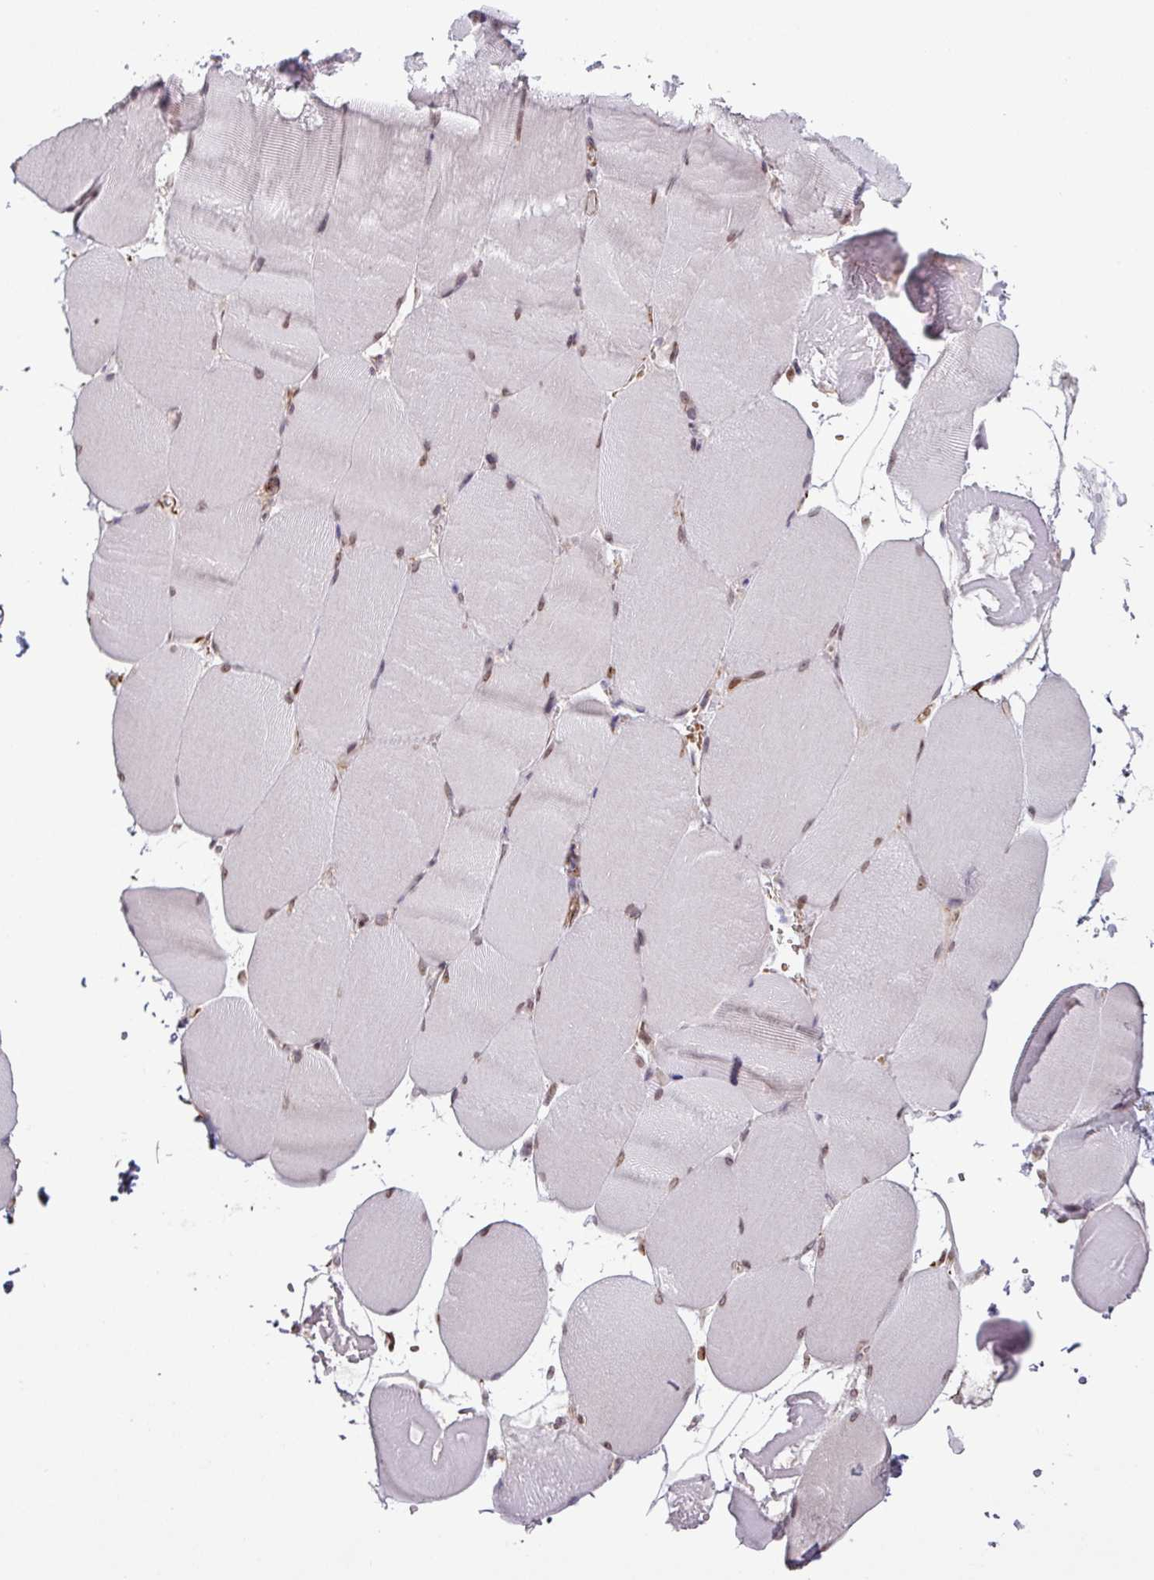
{"staining": {"intensity": "weak", "quantity": "25%-75%", "location": "nuclear"}, "tissue": "skeletal muscle", "cell_type": "Myocytes", "image_type": "normal", "snomed": [{"axis": "morphology", "description": "Normal tissue, NOS"}, {"axis": "topography", "description": "Skeletal muscle"}, {"axis": "topography", "description": "Head-Neck"}], "caption": "Weak nuclear protein expression is seen in approximately 25%-75% of myocytes in skeletal muscle. The staining was performed using DAB to visualize the protein expression in brown, while the nuclei were stained in blue with hematoxylin (Magnification: 20x).", "gene": "CHD3", "patient": {"sex": "male", "age": 66}}